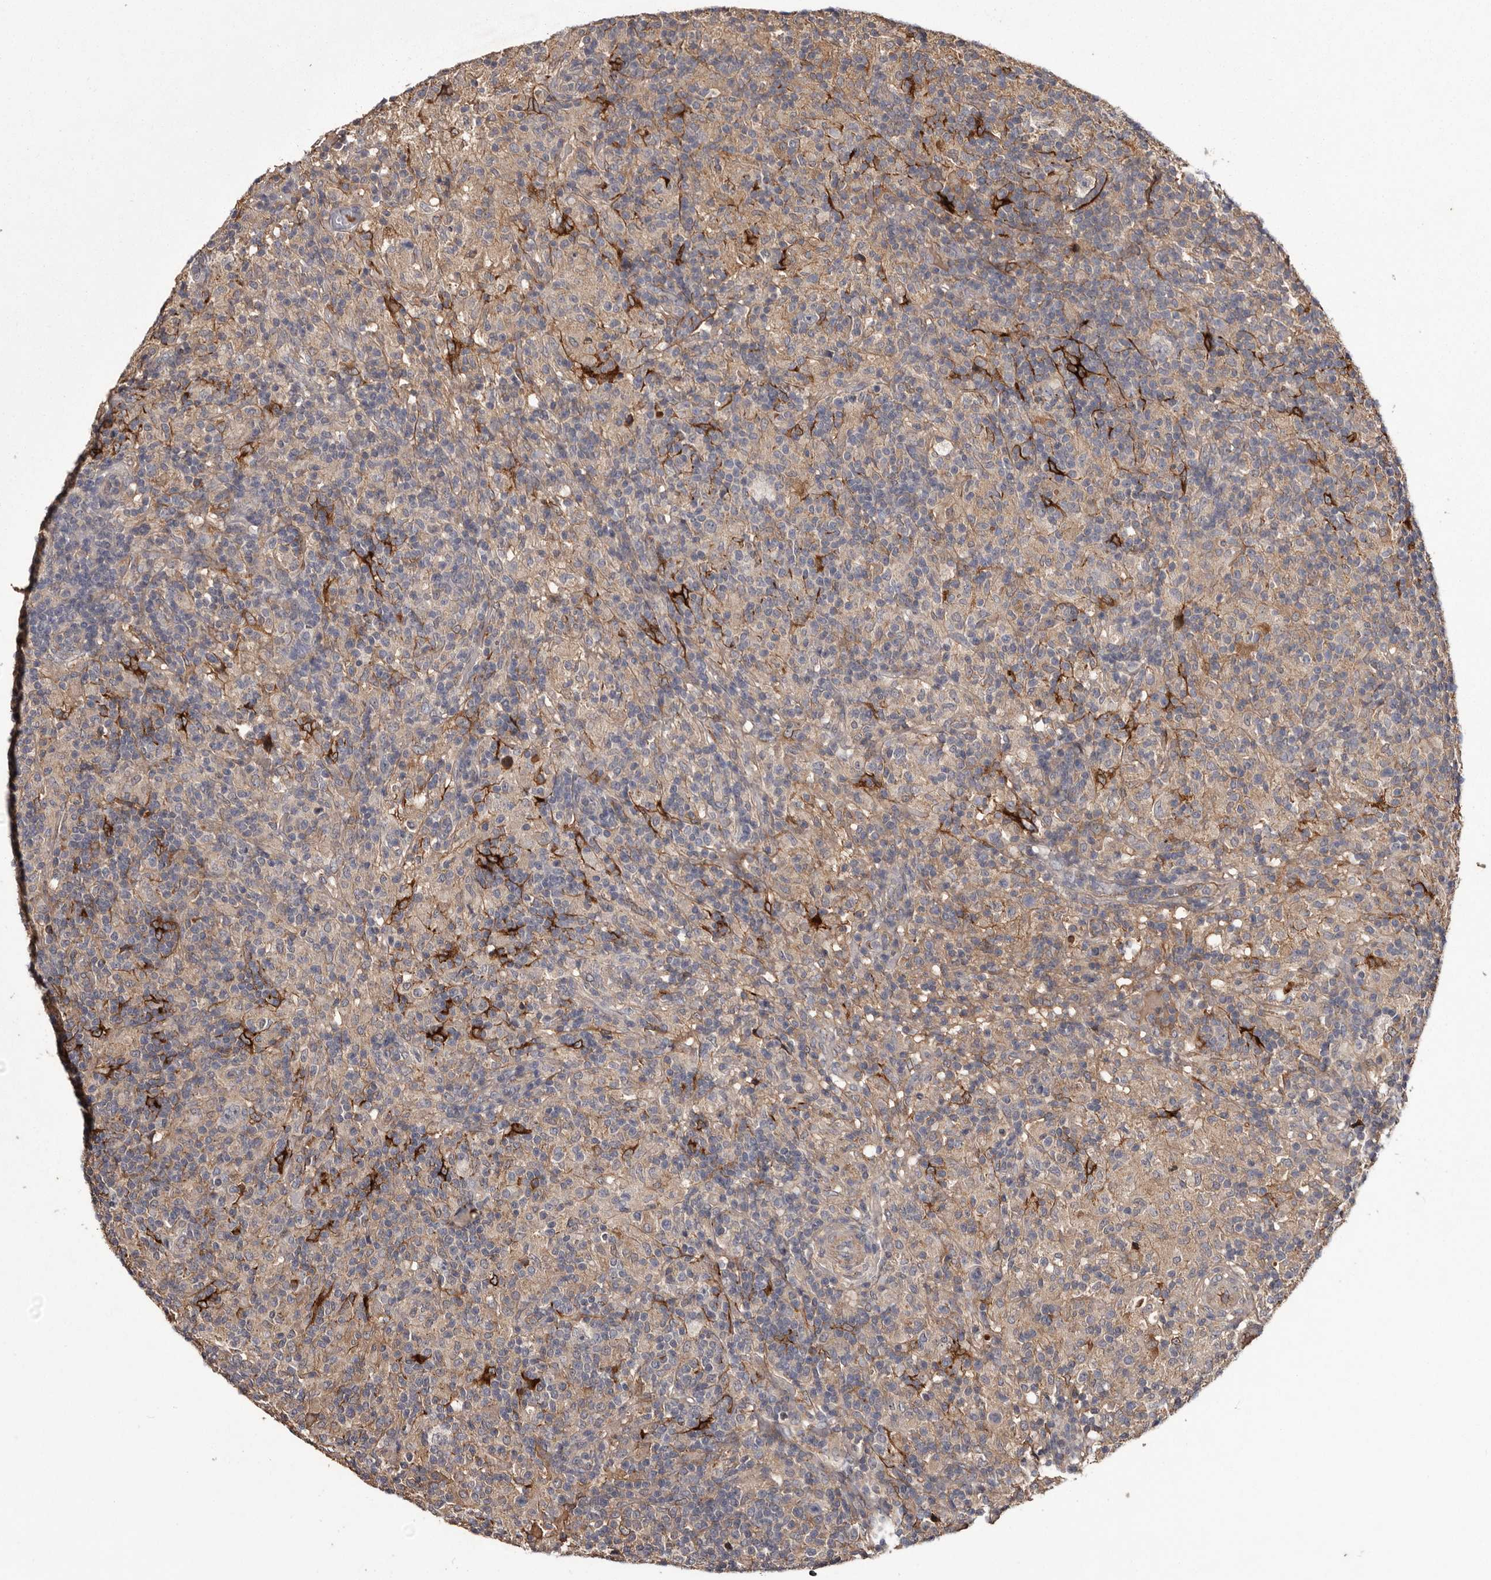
{"staining": {"intensity": "negative", "quantity": "none", "location": "none"}, "tissue": "lymphoma", "cell_type": "Tumor cells", "image_type": "cancer", "snomed": [{"axis": "morphology", "description": "Hodgkin's disease, NOS"}, {"axis": "topography", "description": "Lymph node"}], "caption": "Immunohistochemistry image of neoplastic tissue: Hodgkin's disease stained with DAB (3,3'-diaminobenzidine) exhibits no significant protein positivity in tumor cells. (Stains: DAB IHC with hematoxylin counter stain, Microscopy: brightfield microscopy at high magnification).", "gene": "CYP1B1", "patient": {"sex": "male", "age": 70}}